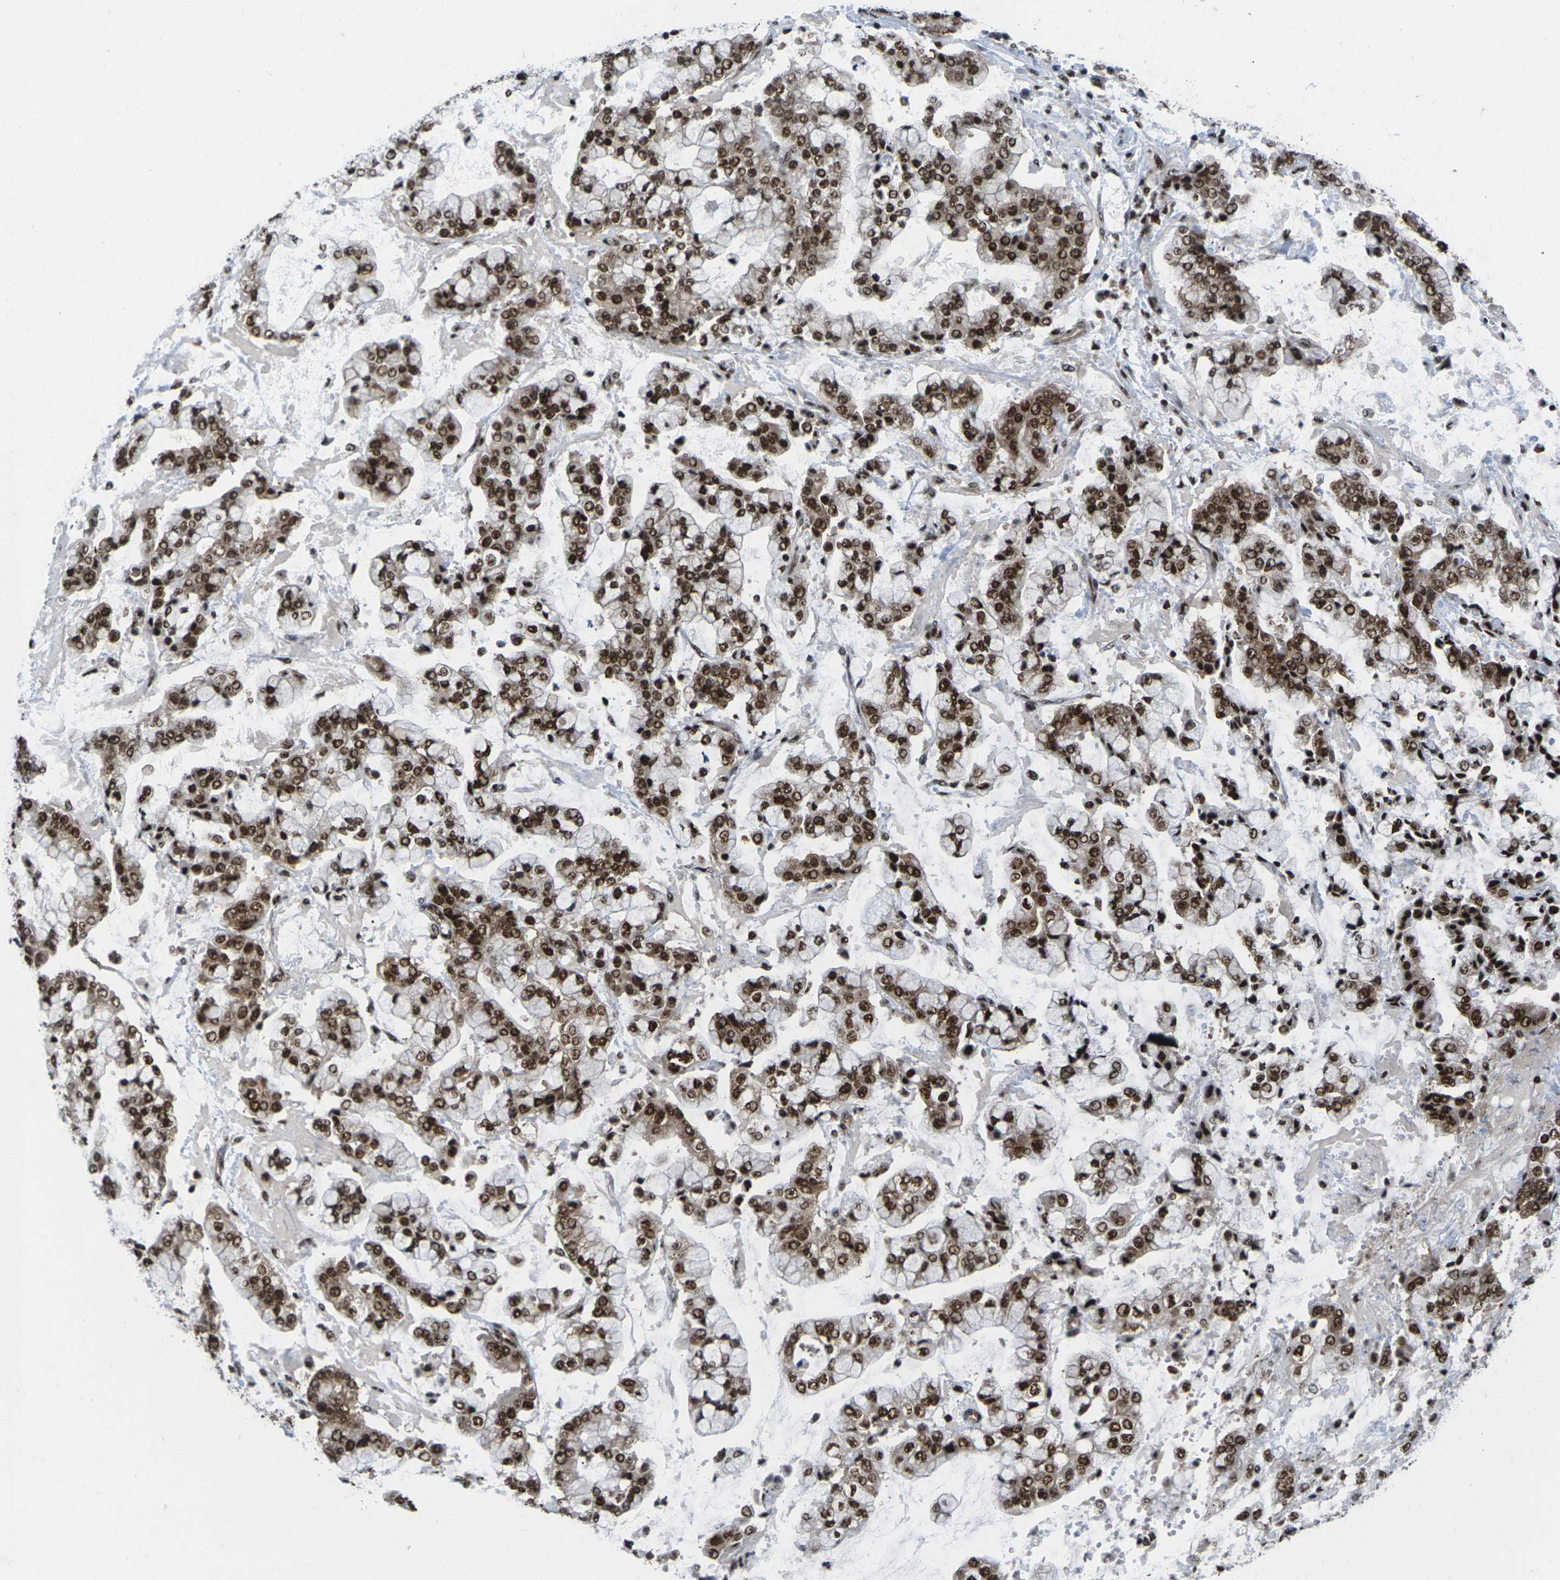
{"staining": {"intensity": "strong", "quantity": ">75%", "location": "nuclear"}, "tissue": "stomach cancer", "cell_type": "Tumor cells", "image_type": "cancer", "snomed": [{"axis": "morphology", "description": "Adenocarcinoma, NOS"}, {"axis": "topography", "description": "Stomach"}], "caption": "A histopathology image showing strong nuclear staining in approximately >75% of tumor cells in stomach cancer, as visualized by brown immunohistochemical staining.", "gene": "MAGOH", "patient": {"sex": "male", "age": 76}}